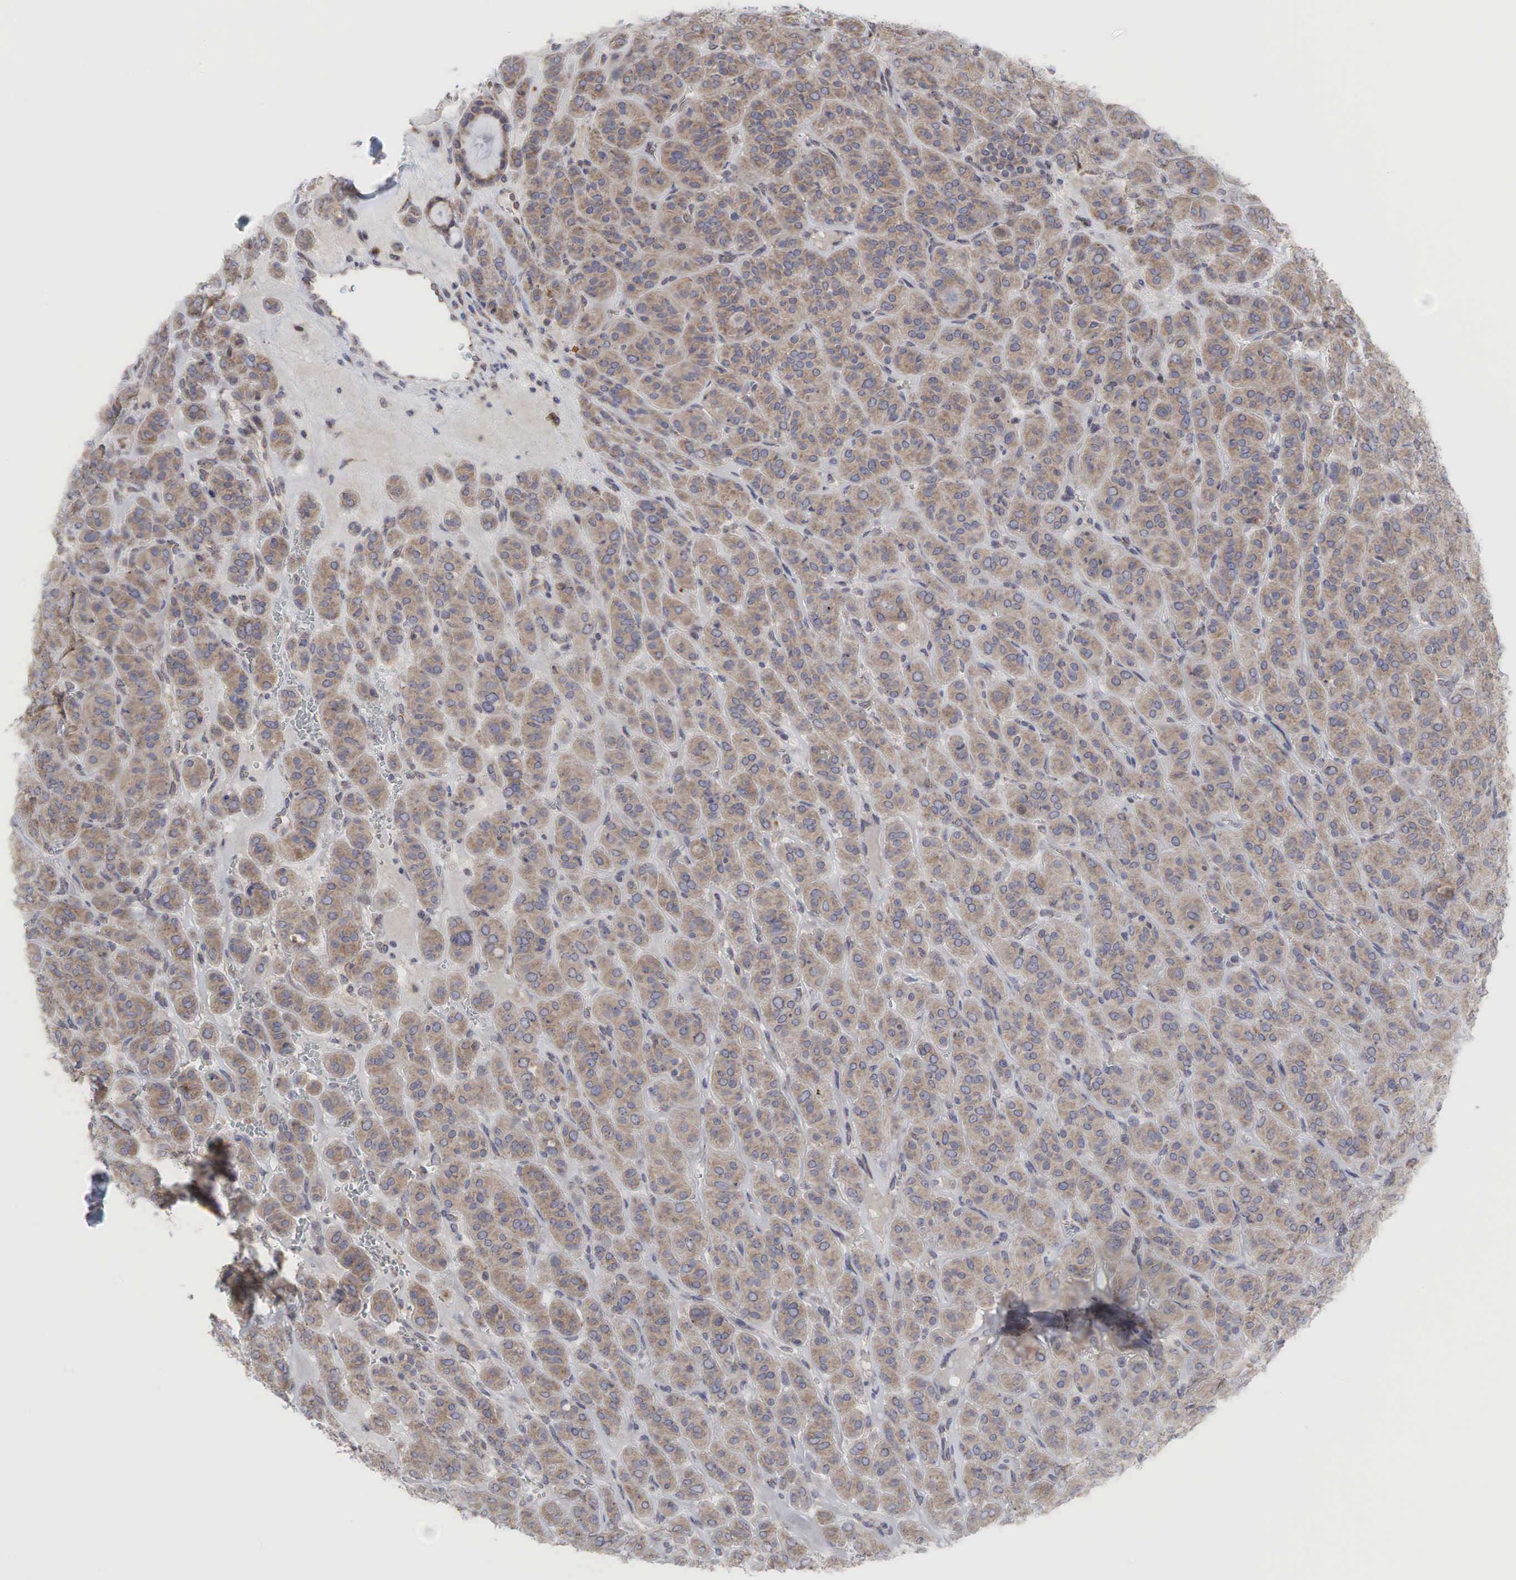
{"staining": {"intensity": "weak", "quantity": ">75%", "location": "cytoplasmic/membranous"}, "tissue": "thyroid cancer", "cell_type": "Tumor cells", "image_type": "cancer", "snomed": [{"axis": "morphology", "description": "Follicular adenoma carcinoma, NOS"}, {"axis": "topography", "description": "Thyroid gland"}], "caption": "Thyroid cancer (follicular adenoma carcinoma) stained with a brown dye displays weak cytoplasmic/membranous positive positivity in about >75% of tumor cells.", "gene": "PABPC5", "patient": {"sex": "female", "age": 71}}